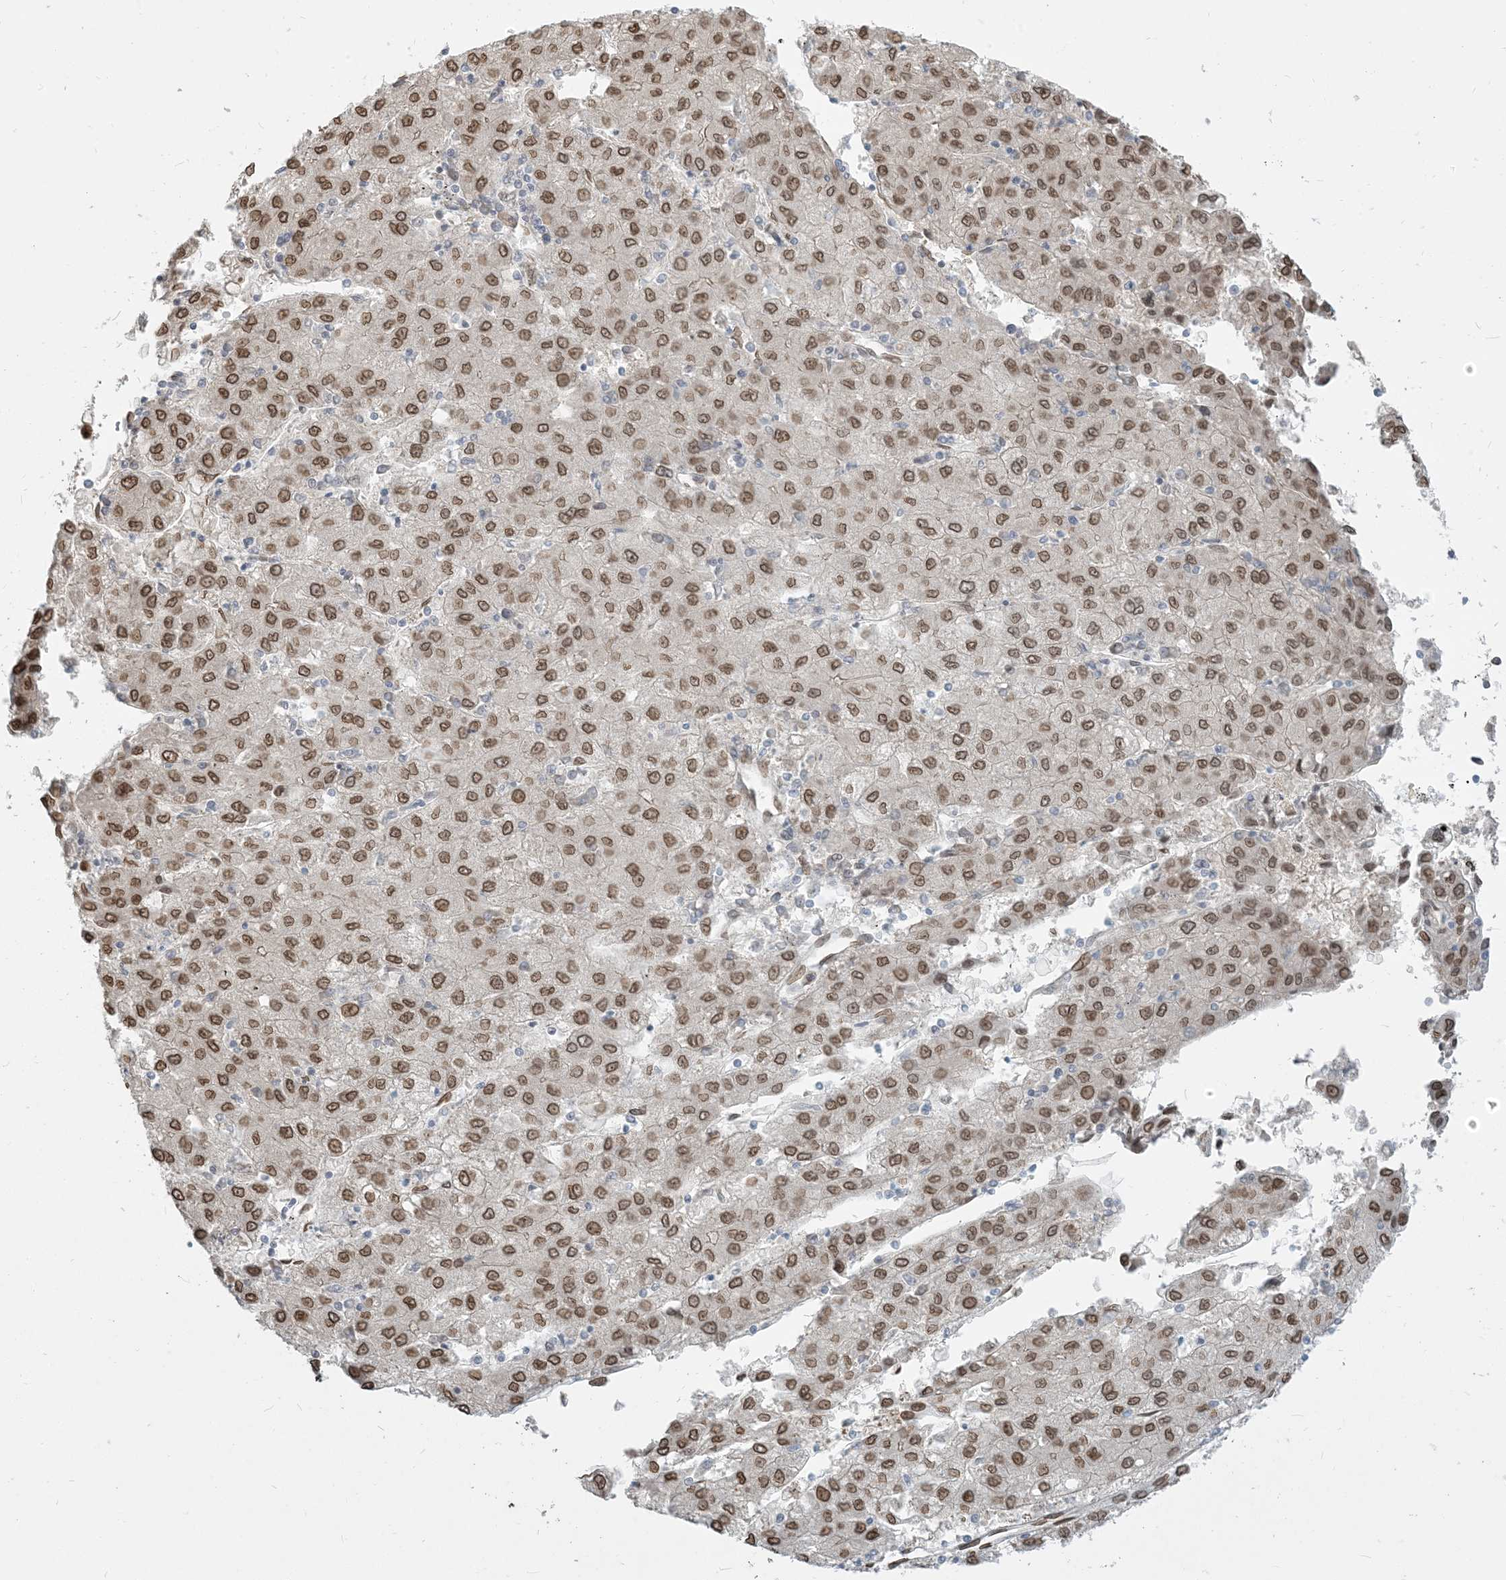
{"staining": {"intensity": "moderate", "quantity": ">75%", "location": "cytoplasmic/membranous,nuclear"}, "tissue": "liver cancer", "cell_type": "Tumor cells", "image_type": "cancer", "snomed": [{"axis": "morphology", "description": "Carcinoma, Hepatocellular, NOS"}, {"axis": "topography", "description": "Liver"}], "caption": "Tumor cells display medium levels of moderate cytoplasmic/membranous and nuclear positivity in approximately >75% of cells in human hepatocellular carcinoma (liver).", "gene": "WWP1", "patient": {"sex": "male", "age": 72}}